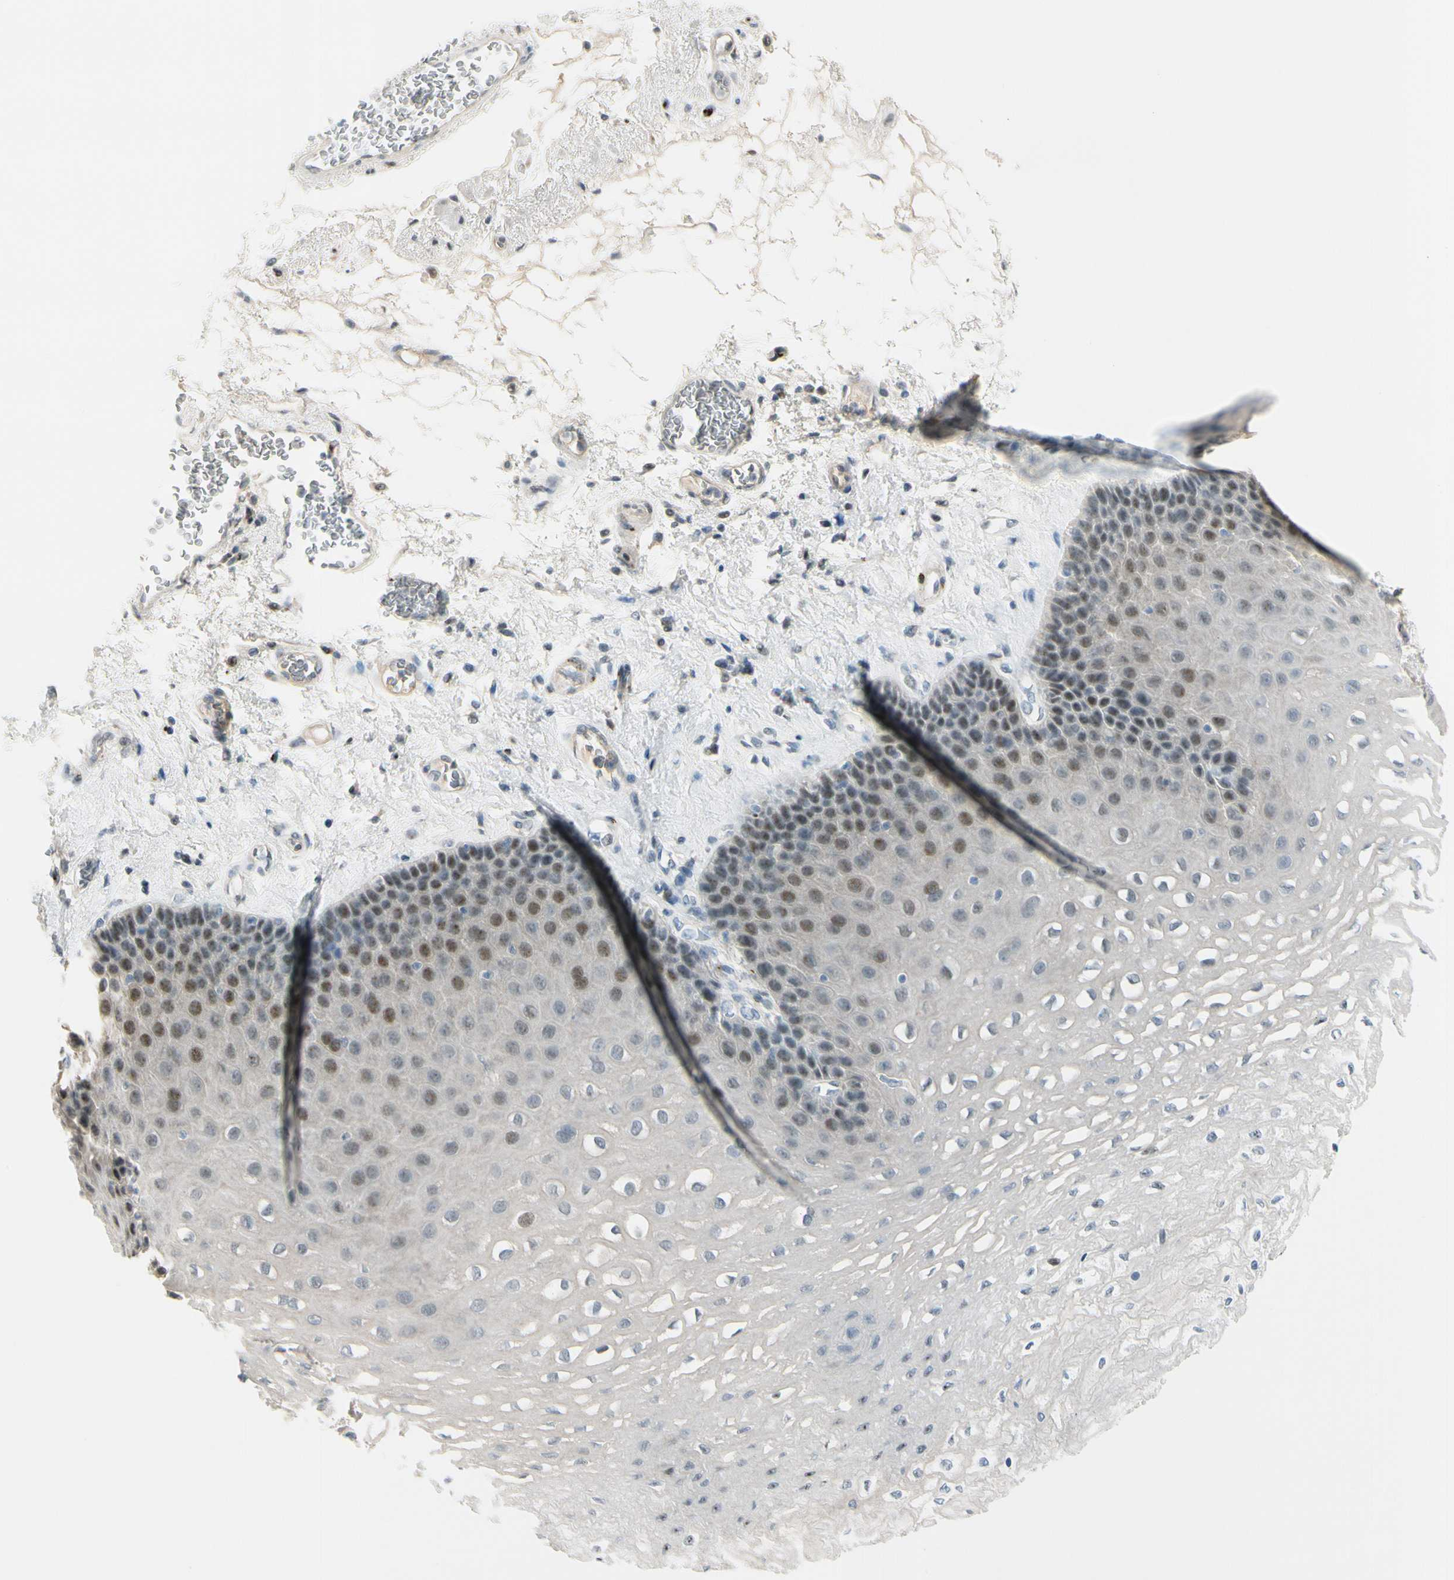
{"staining": {"intensity": "moderate", "quantity": "<25%", "location": "nuclear"}, "tissue": "esophagus", "cell_type": "Squamous epithelial cells", "image_type": "normal", "snomed": [{"axis": "morphology", "description": "Normal tissue, NOS"}, {"axis": "topography", "description": "Esophagus"}], "caption": "Esophagus was stained to show a protein in brown. There is low levels of moderate nuclear staining in about <25% of squamous epithelial cells. Nuclei are stained in blue.", "gene": "B4GALNT1", "patient": {"sex": "female", "age": 72}}